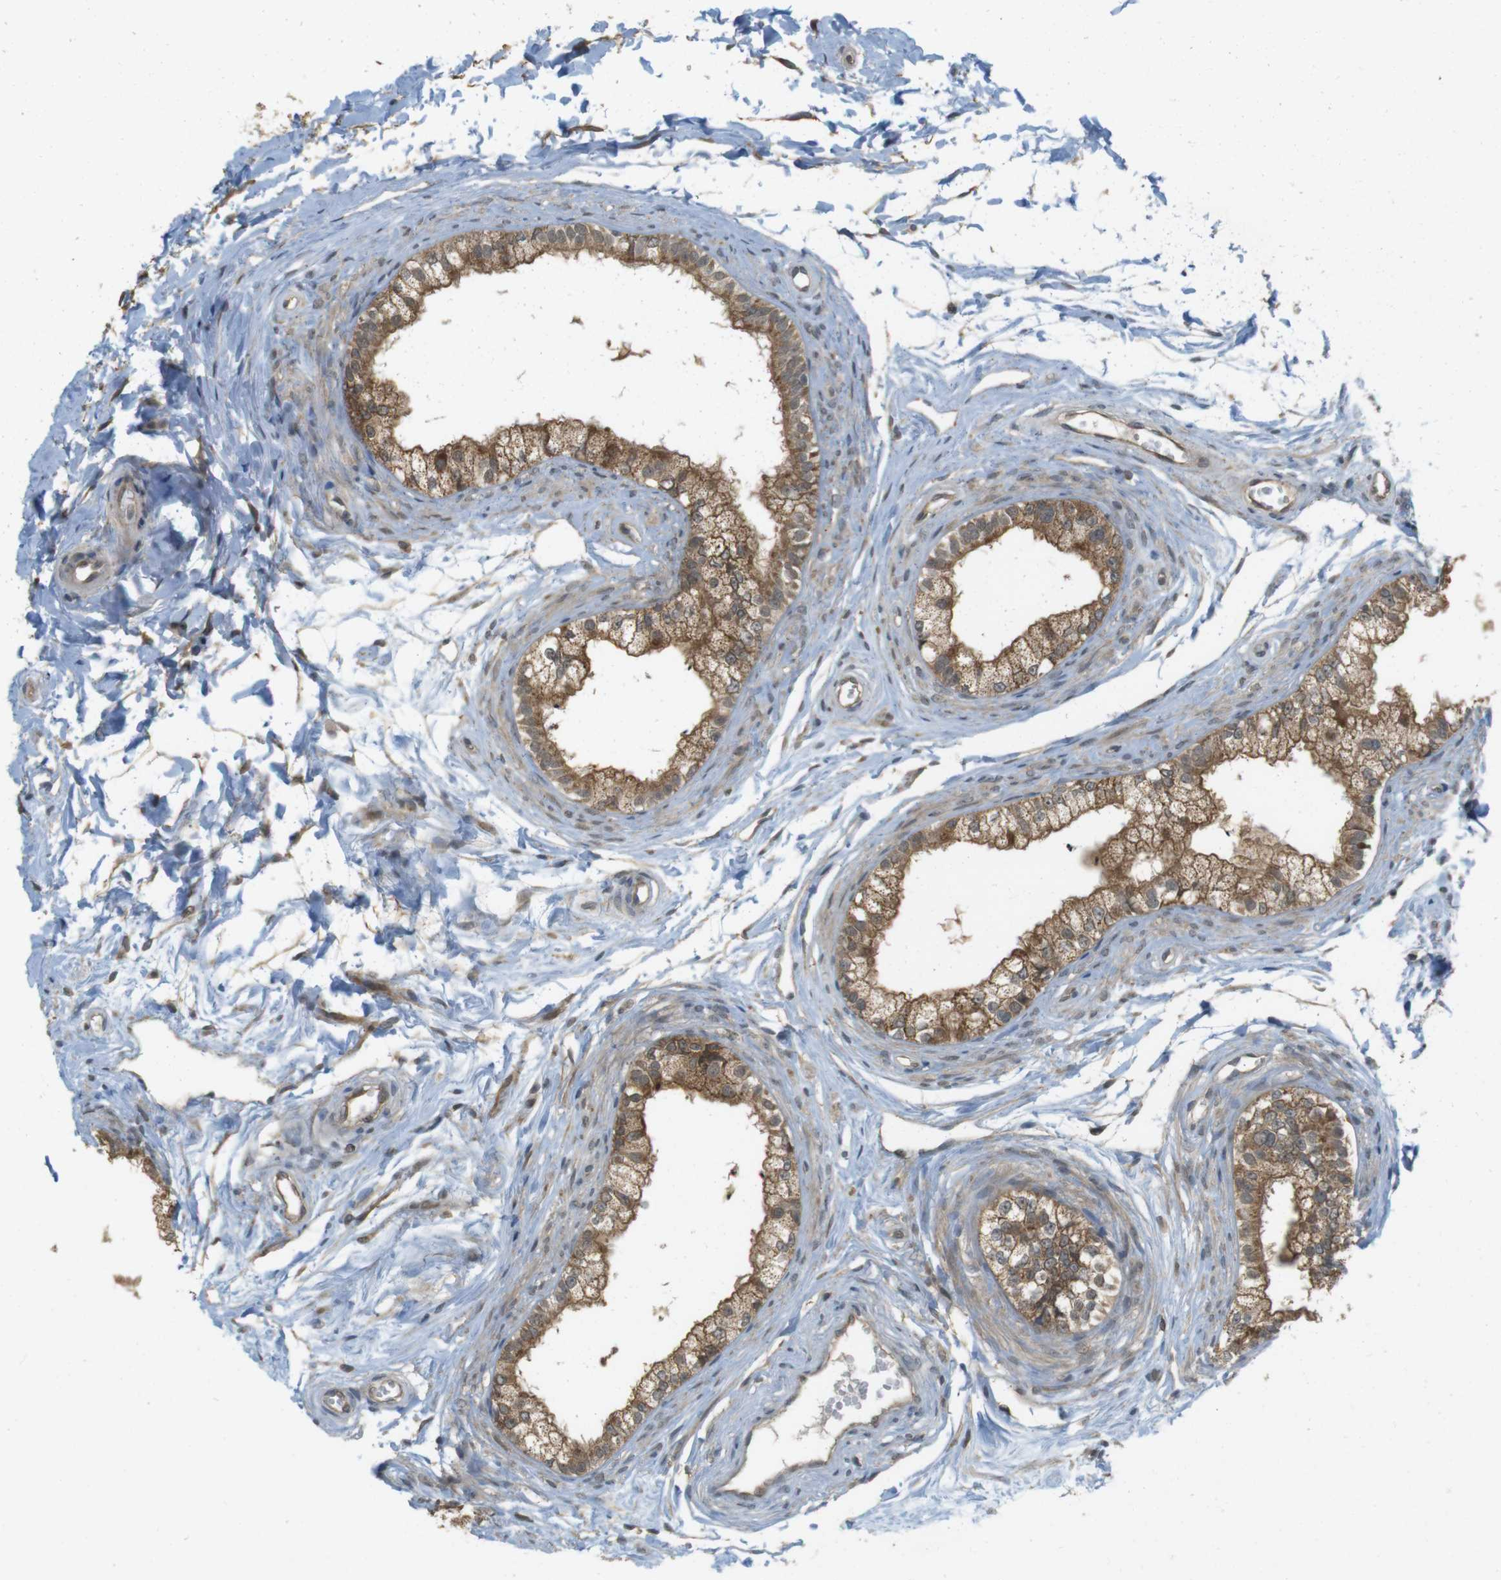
{"staining": {"intensity": "moderate", "quantity": ">75%", "location": "cytoplasmic/membranous"}, "tissue": "epididymis", "cell_type": "Glandular cells", "image_type": "normal", "snomed": [{"axis": "morphology", "description": "Normal tissue, NOS"}, {"axis": "topography", "description": "Epididymis"}], "caption": "Protein staining exhibits moderate cytoplasmic/membranous expression in approximately >75% of glandular cells in benign epididymis. (Brightfield microscopy of DAB IHC at high magnification).", "gene": "RNF130", "patient": {"sex": "male", "age": 56}}